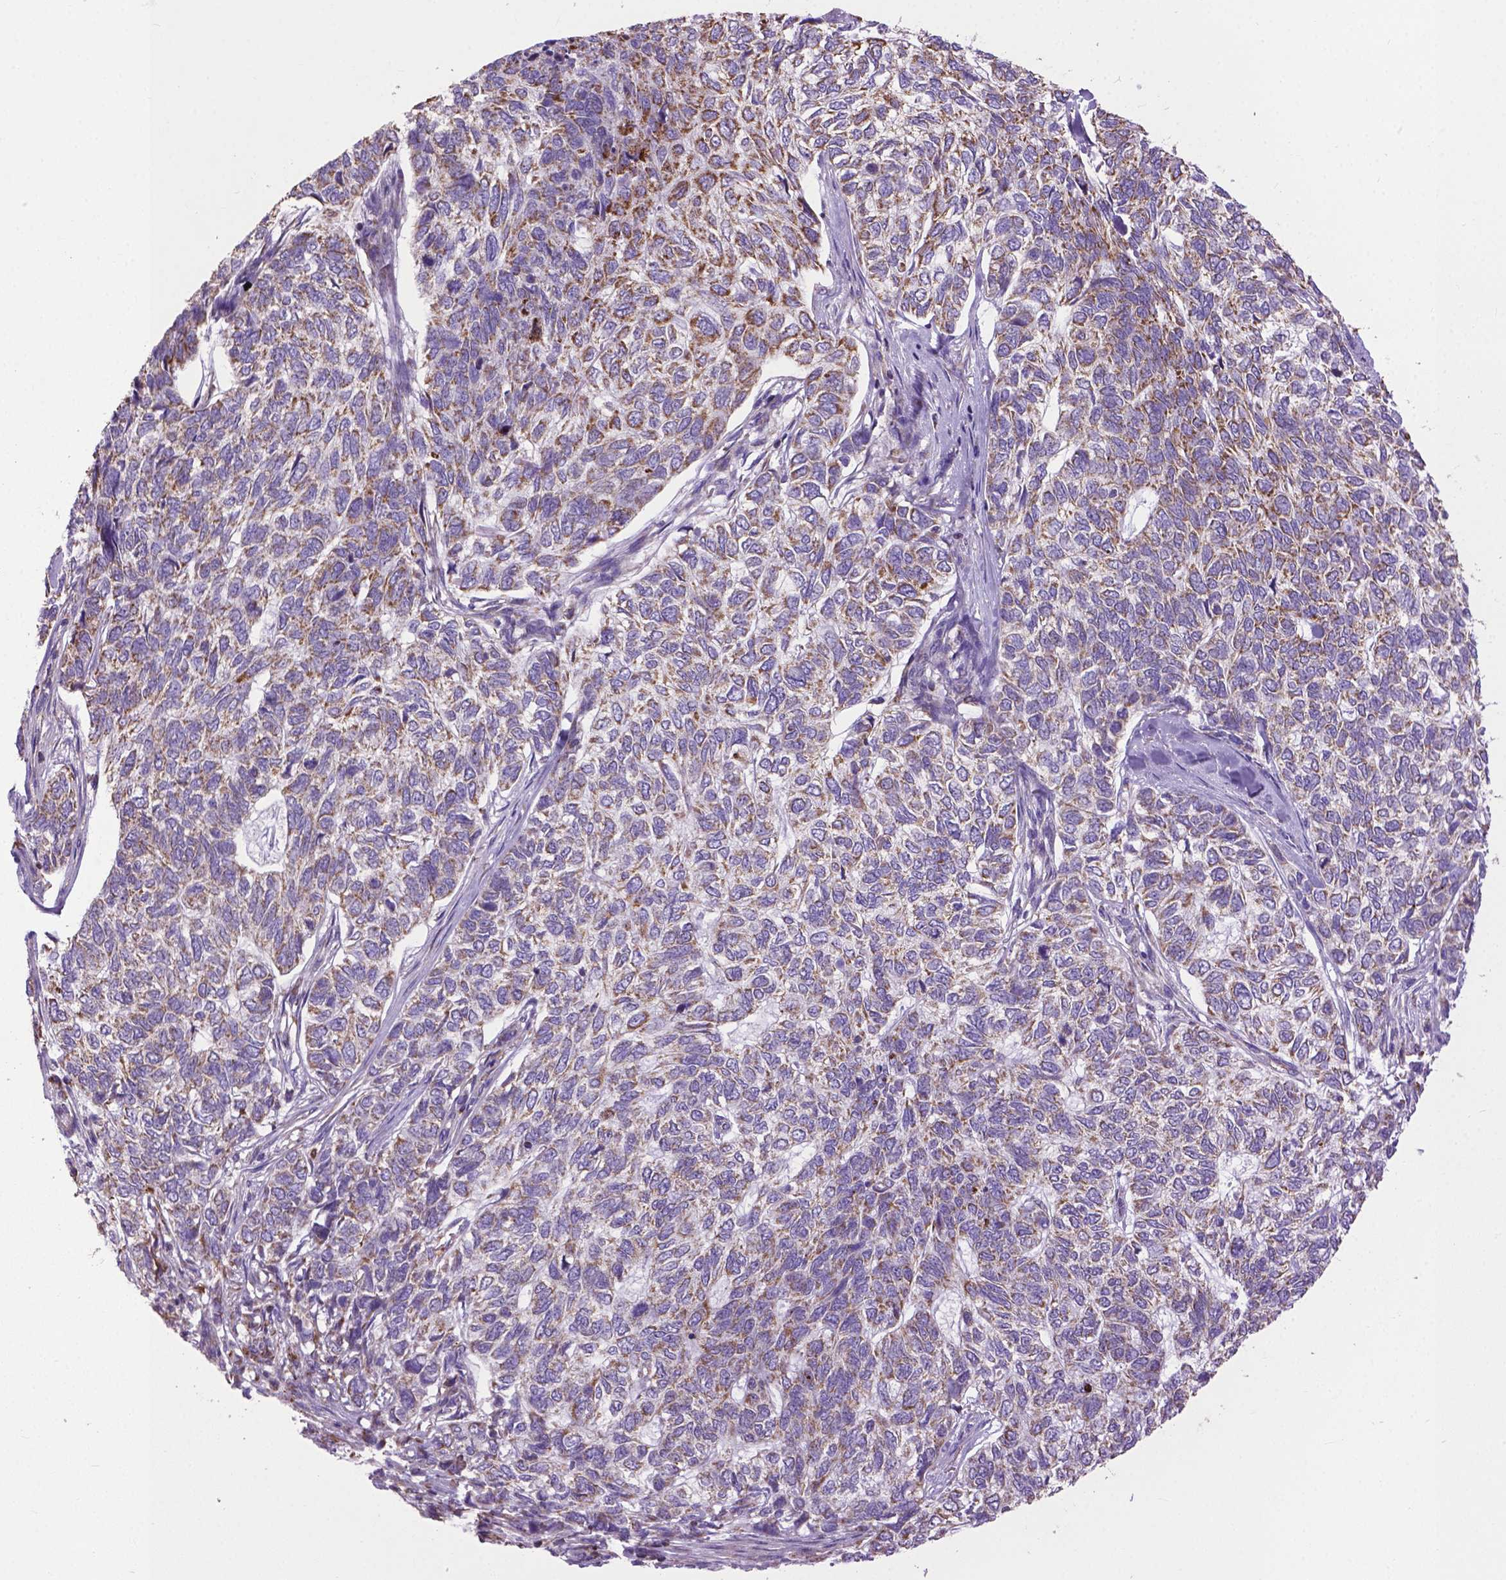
{"staining": {"intensity": "weak", "quantity": ">75%", "location": "cytoplasmic/membranous"}, "tissue": "skin cancer", "cell_type": "Tumor cells", "image_type": "cancer", "snomed": [{"axis": "morphology", "description": "Basal cell carcinoma"}, {"axis": "topography", "description": "Skin"}], "caption": "A high-resolution histopathology image shows immunohistochemistry staining of skin basal cell carcinoma, which displays weak cytoplasmic/membranous staining in about >75% of tumor cells.", "gene": "VDAC1", "patient": {"sex": "female", "age": 65}}